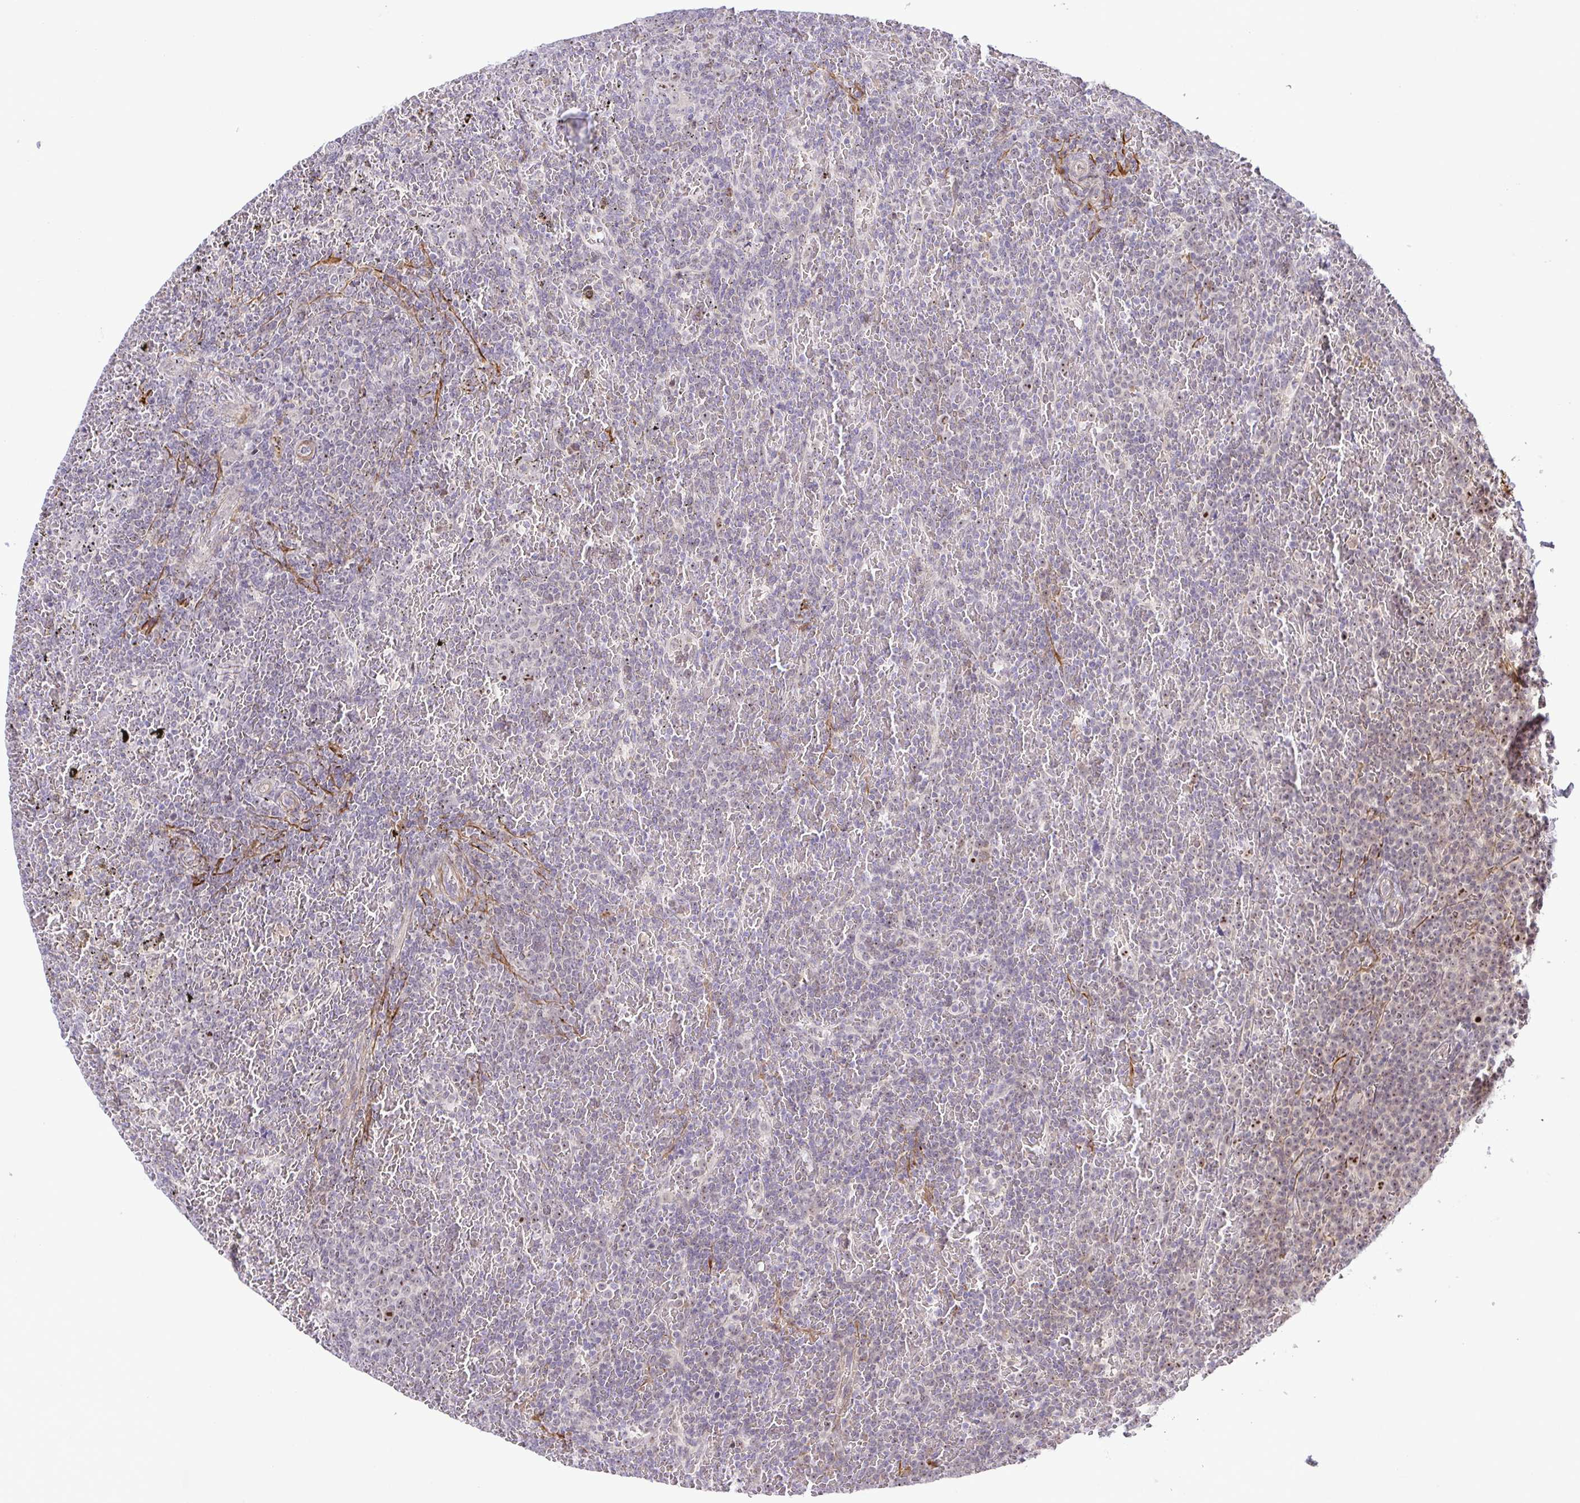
{"staining": {"intensity": "negative", "quantity": "none", "location": "none"}, "tissue": "lymphoma", "cell_type": "Tumor cells", "image_type": "cancer", "snomed": [{"axis": "morphology", "description": "Malignant lymphoma, non-Hodgkin's type, Low grade"}, {"axis": "topography", "description": "Spleen"}], "caption": "Protein analysis of lymphoma demonstrates no significant staining in tumor cells.", "gene": "RSL24D1", "patient": {"sex": "female", "age": 77}}